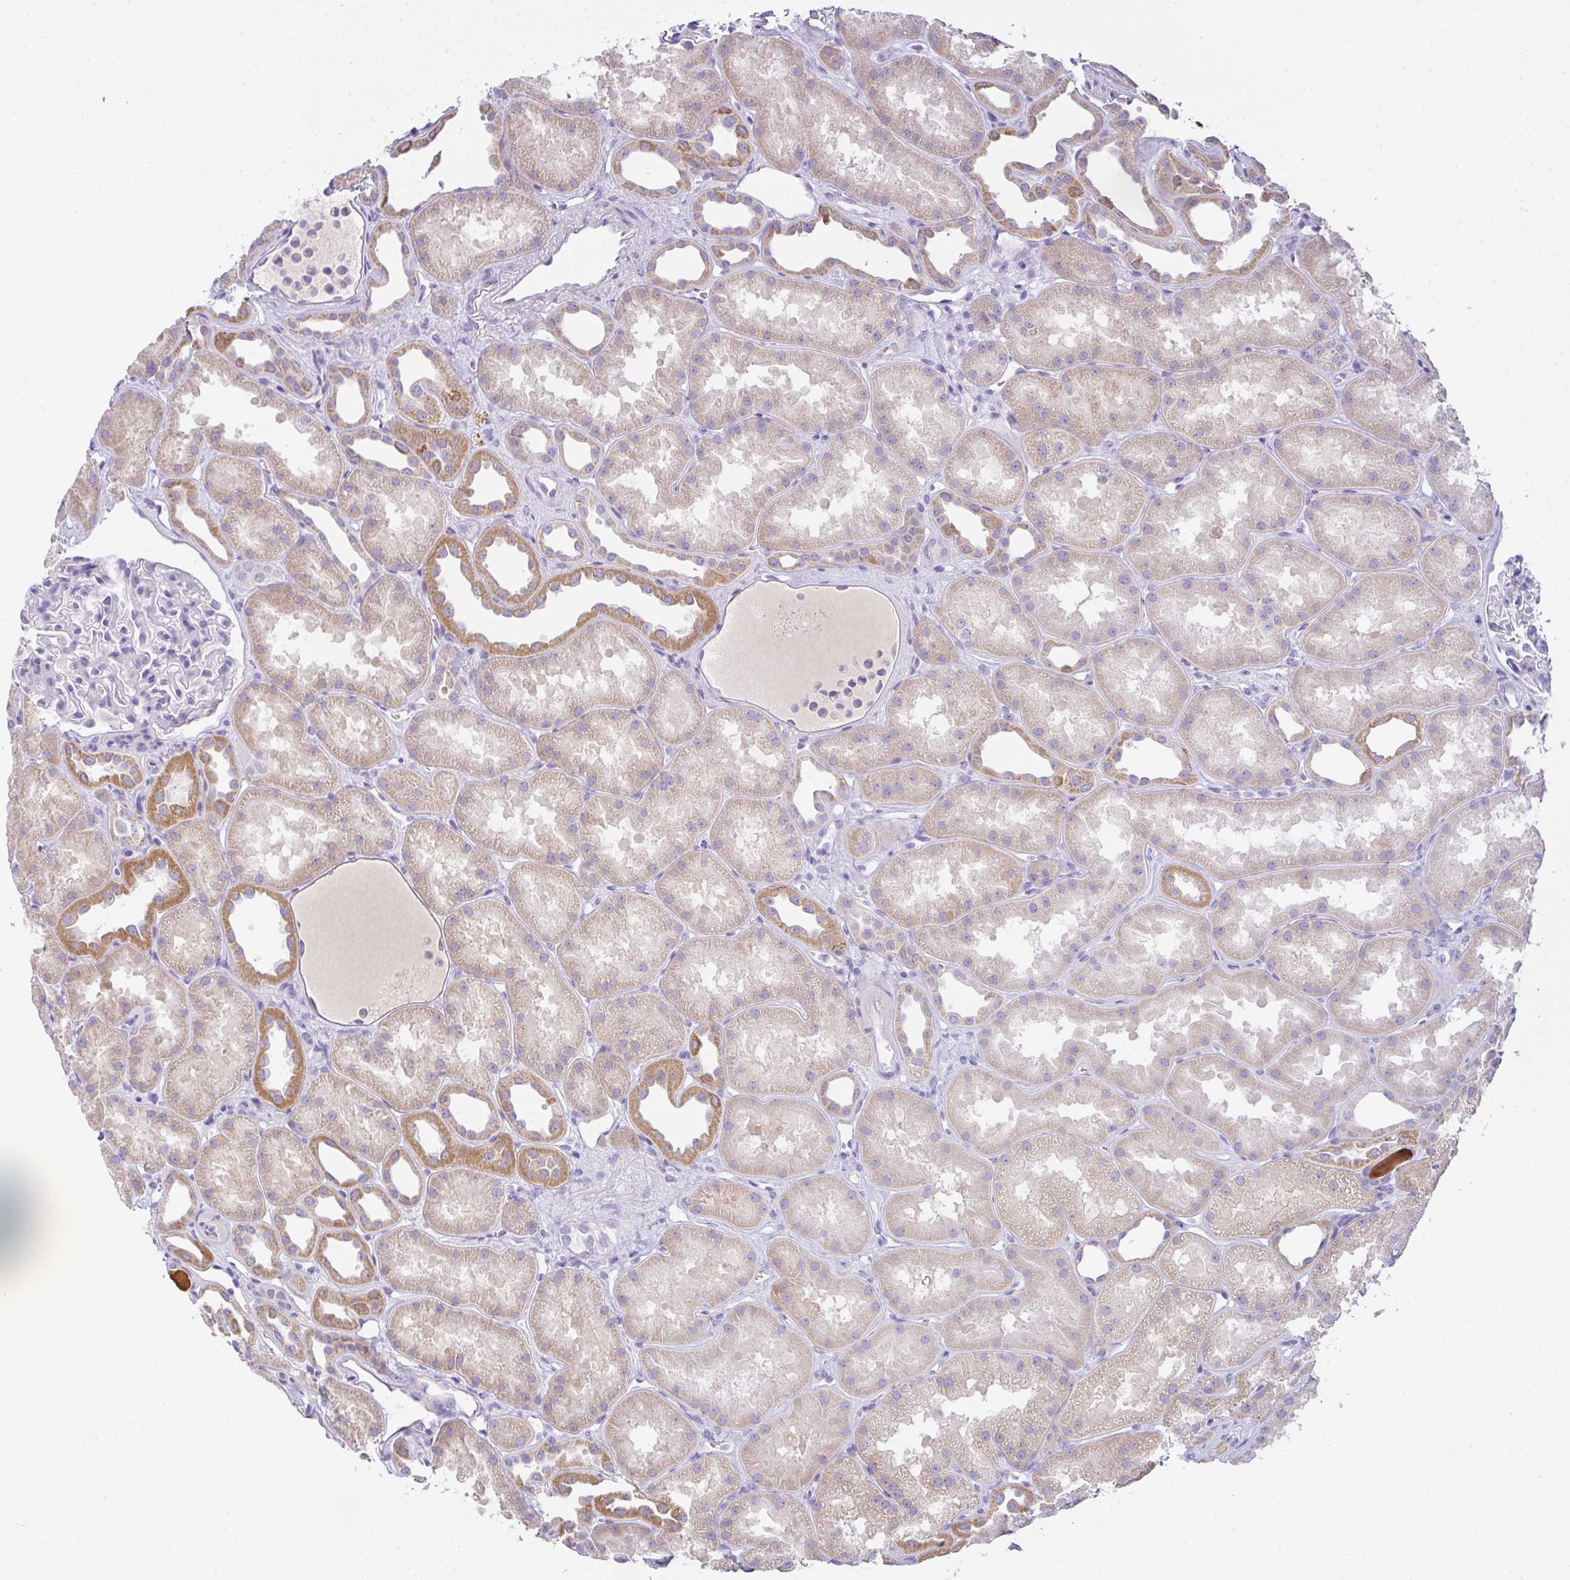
{"staining": {"intensity": "negative", "quantity": "none", "location": "none"}, "tissue": "kidney", "cell_type": "Cells in glomeruli", "image_type": "normal", "snomed": [{"axis": "morphology", "description": "Normal tissue, NOS"}, {"axis": "topography", "description": "Kidney"}], "caption": "The image demonstrates no significant staining in cells in glomeruli of kidney.", "gene": "COX7B", "patient": {"sex": "male", "age": 61}}